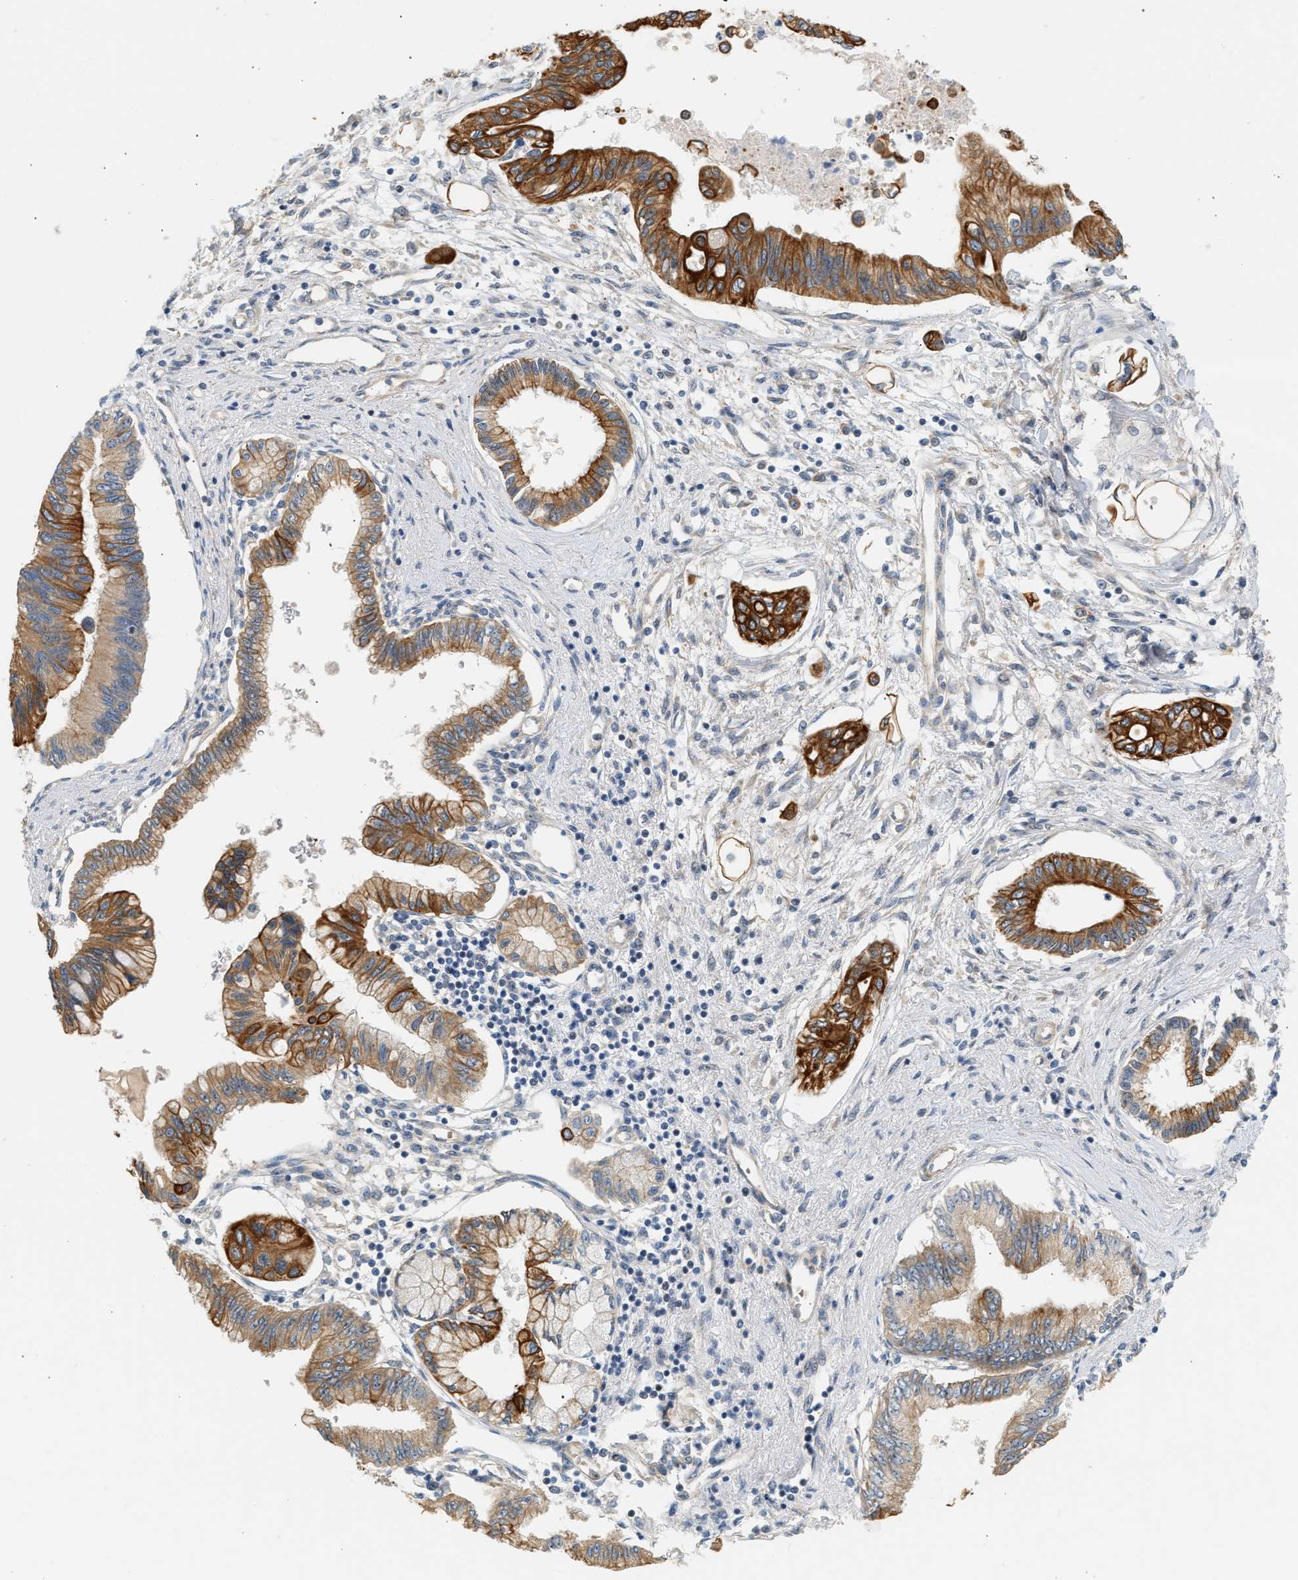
{"staining": {"intensity": "strong", "quantity": ">75%", "location": "cytoplasmic/membranous"}, "tissue": "pancreatic cancer", "cell_type": "Tumor cells", "image_type": "cancer", "snomed": [{"axis": "morphology", "description": "Adenocarcinoma, NOS"}, {"axis": "topography", "description": "Pancreas"}], "caption": "Protein staining displays strong cytoplasmic/membranous staining in about >75% of tumor cells in pancreatic cancer. The staining is performed using DAB brown chromogen to label protein expression. The nuclei are counter-stained blue using hematoxylin.", "gene": "WDR31", "patient": {"sex": "female", "age": 77}}